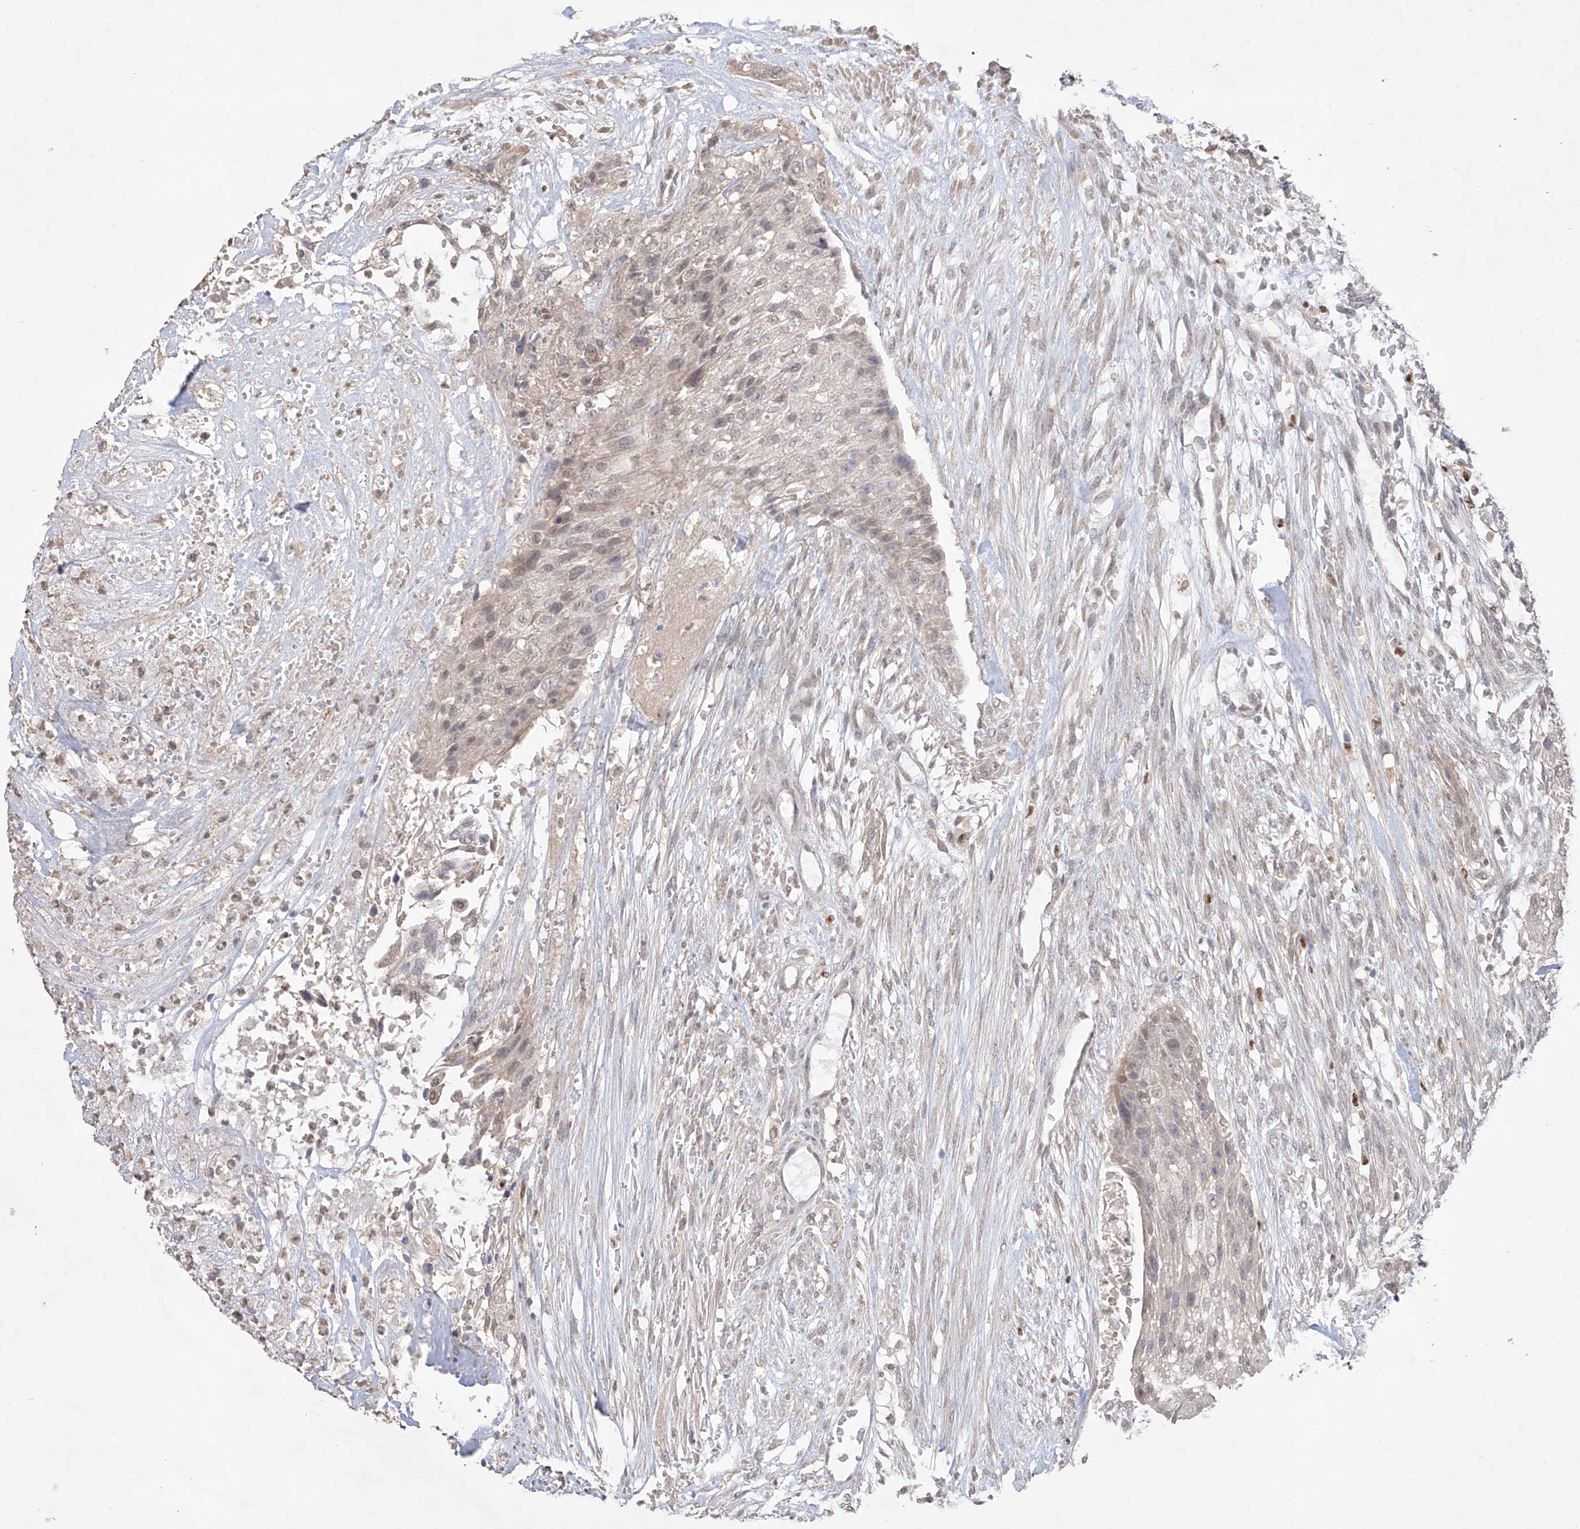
{"staining": {"intensity": "weak", "quantity": "<25%", "location": "nuclear"}, "tissue": "urothelial cancer", "cell_type": "Tumor cells", "image_type": "cancer", "snomed": [{"axis": "morphology", "description": "Urothelial carcinoma, High grade"}, {"axis": "topography", "description": "Urinary bladder"}], "caption": "Tumor cells are negative for protein expression in human urothelial cancer.", "gene": "APIP", "patient": {"sex": "male", "age": 35}}